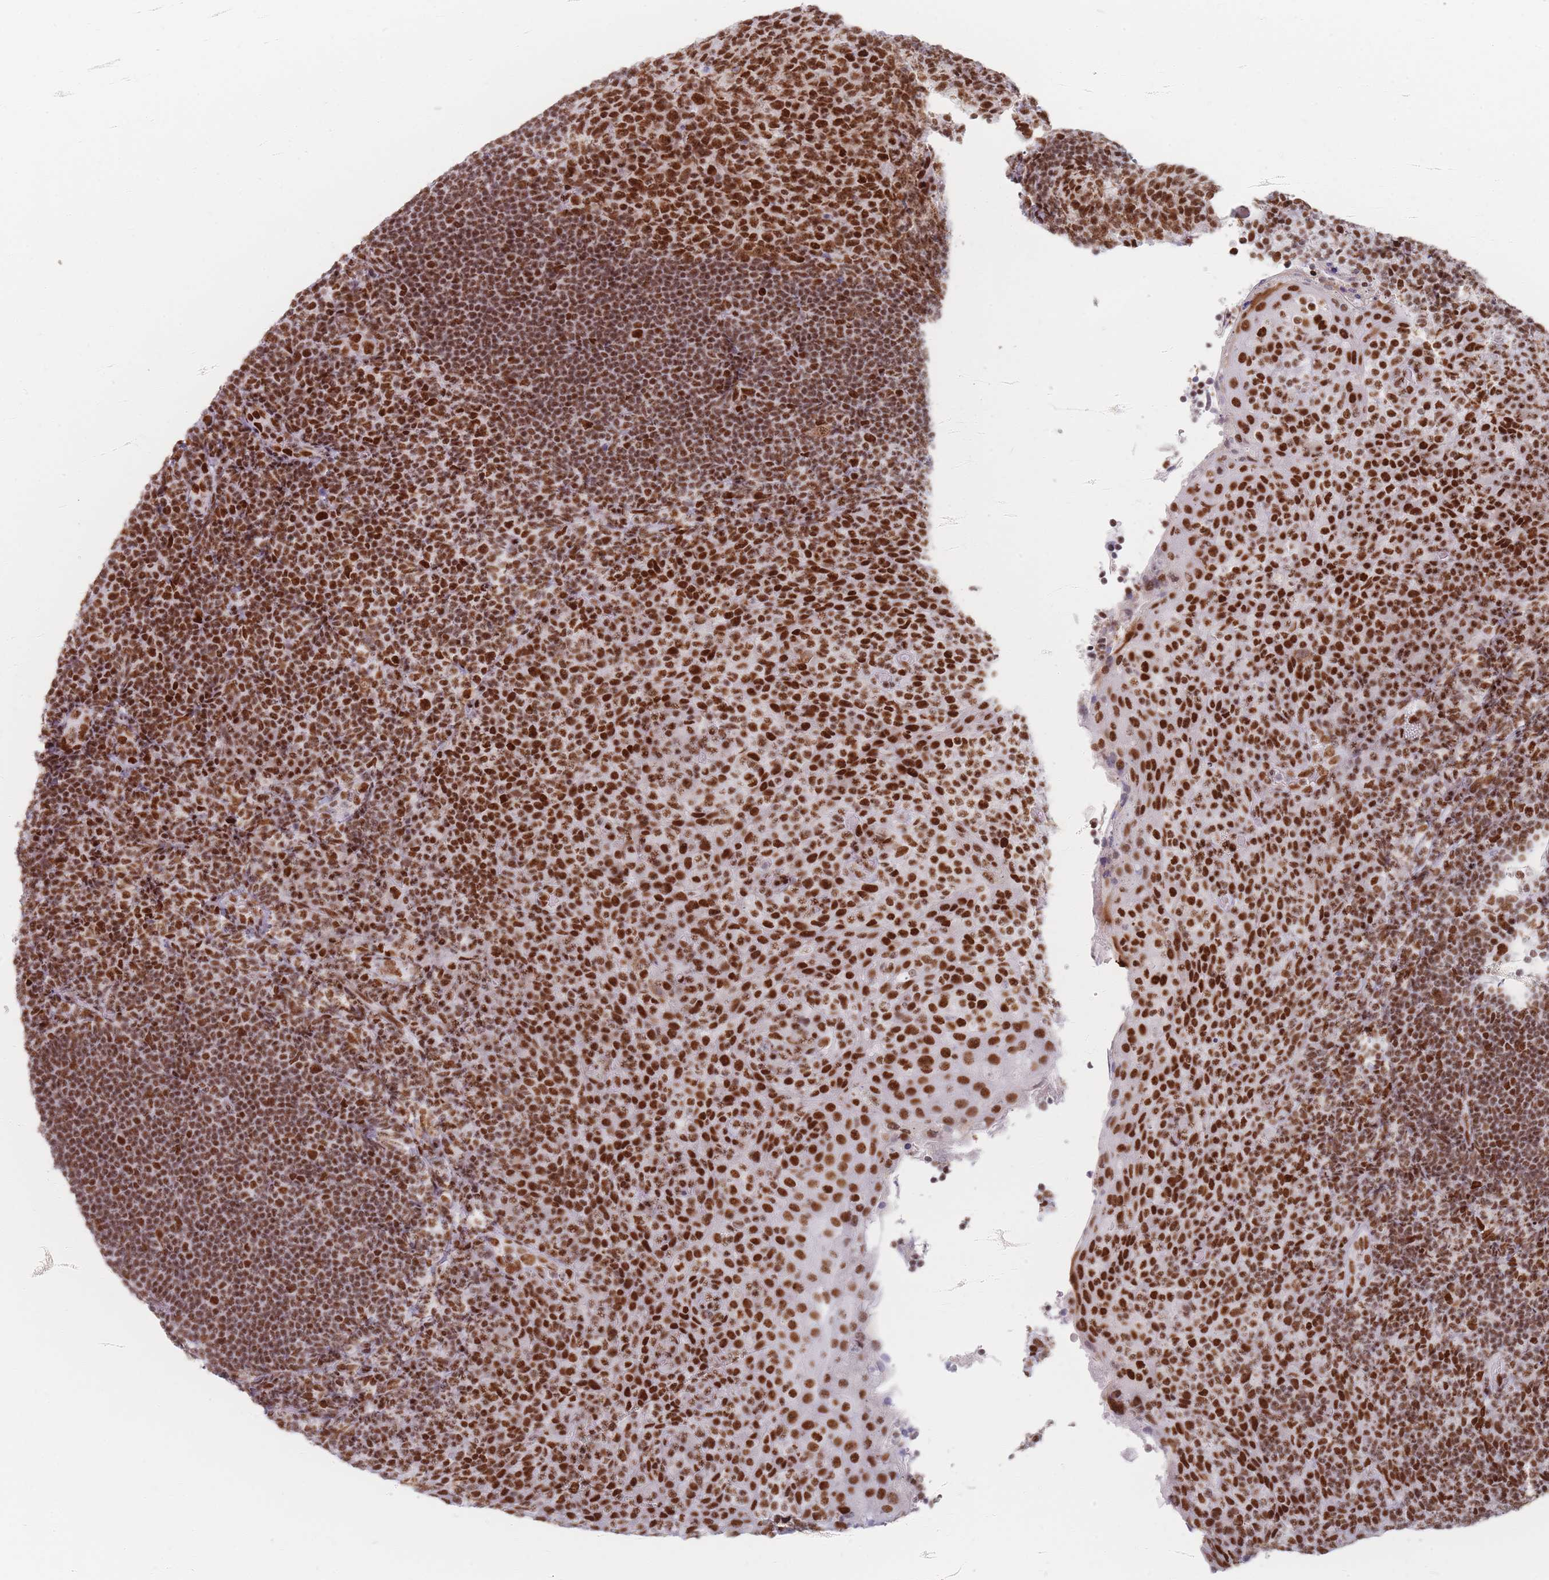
{"staining": {"intensity": "moderate", "quantity": ">75%", "location": "nuclear"}, "tissue": "tonsil", "cell_type": "Germinal center cells", "image_type": "normal", "snomed": [{"axis": "morphology", "description": "Normal tissue, NOS"}, {"axis": "topography", "description": "Tonsil"}], "caption": "Unremarkable tonsil displays moderate nuclear expression in approximately >75% of germinal center cells, visualized by immunohistochemistry. (DAB = brown stain, brightfield microscopy at high magnification).", "gene": "SAFB2", "patient": {"sex": "female", "age": 10}}